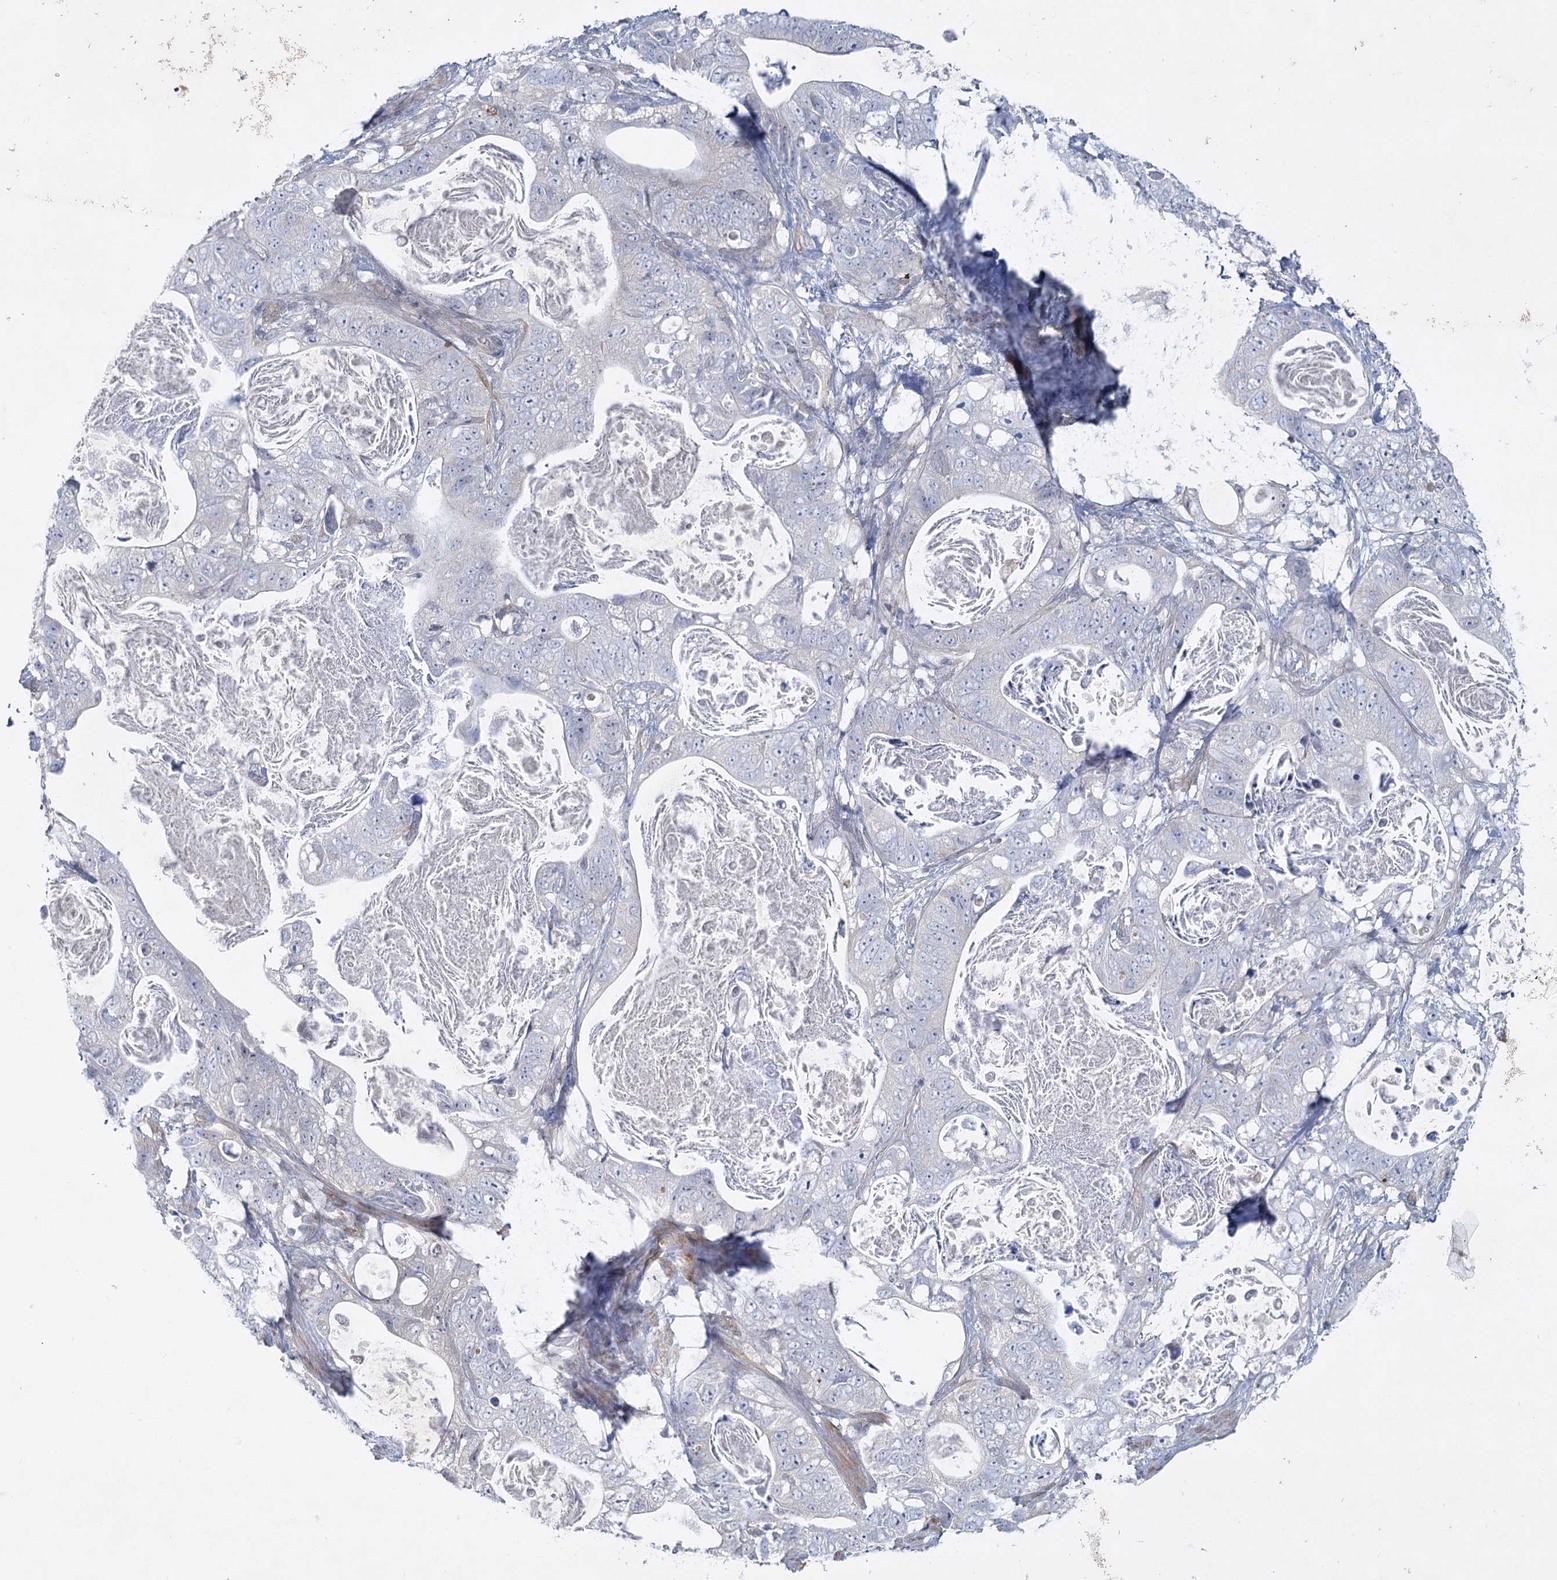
{"staining": {"intensity": "negative", "quantity": "none", "location": "none"}, "tissue": "stomach cancer", "cell_type": "Tumor cells", "image_type": "cancer", "snomed": [{"axis": "morphology", "description": "Normal tissue, NOS"}, {"axis": "morphology", "description": "Adenocarcinoma, NOS"}, {"axis": "topography", "description": "Stomach"}], "caption": "Immunohistochemistry (IHC) histopathology image of neoplastic tissue: stomach cancer stained with DAB demonstrates no significant protein staining in tumor cells.", "gene": "AAMDC", "patient": {"sex": "female", "age": 89}}